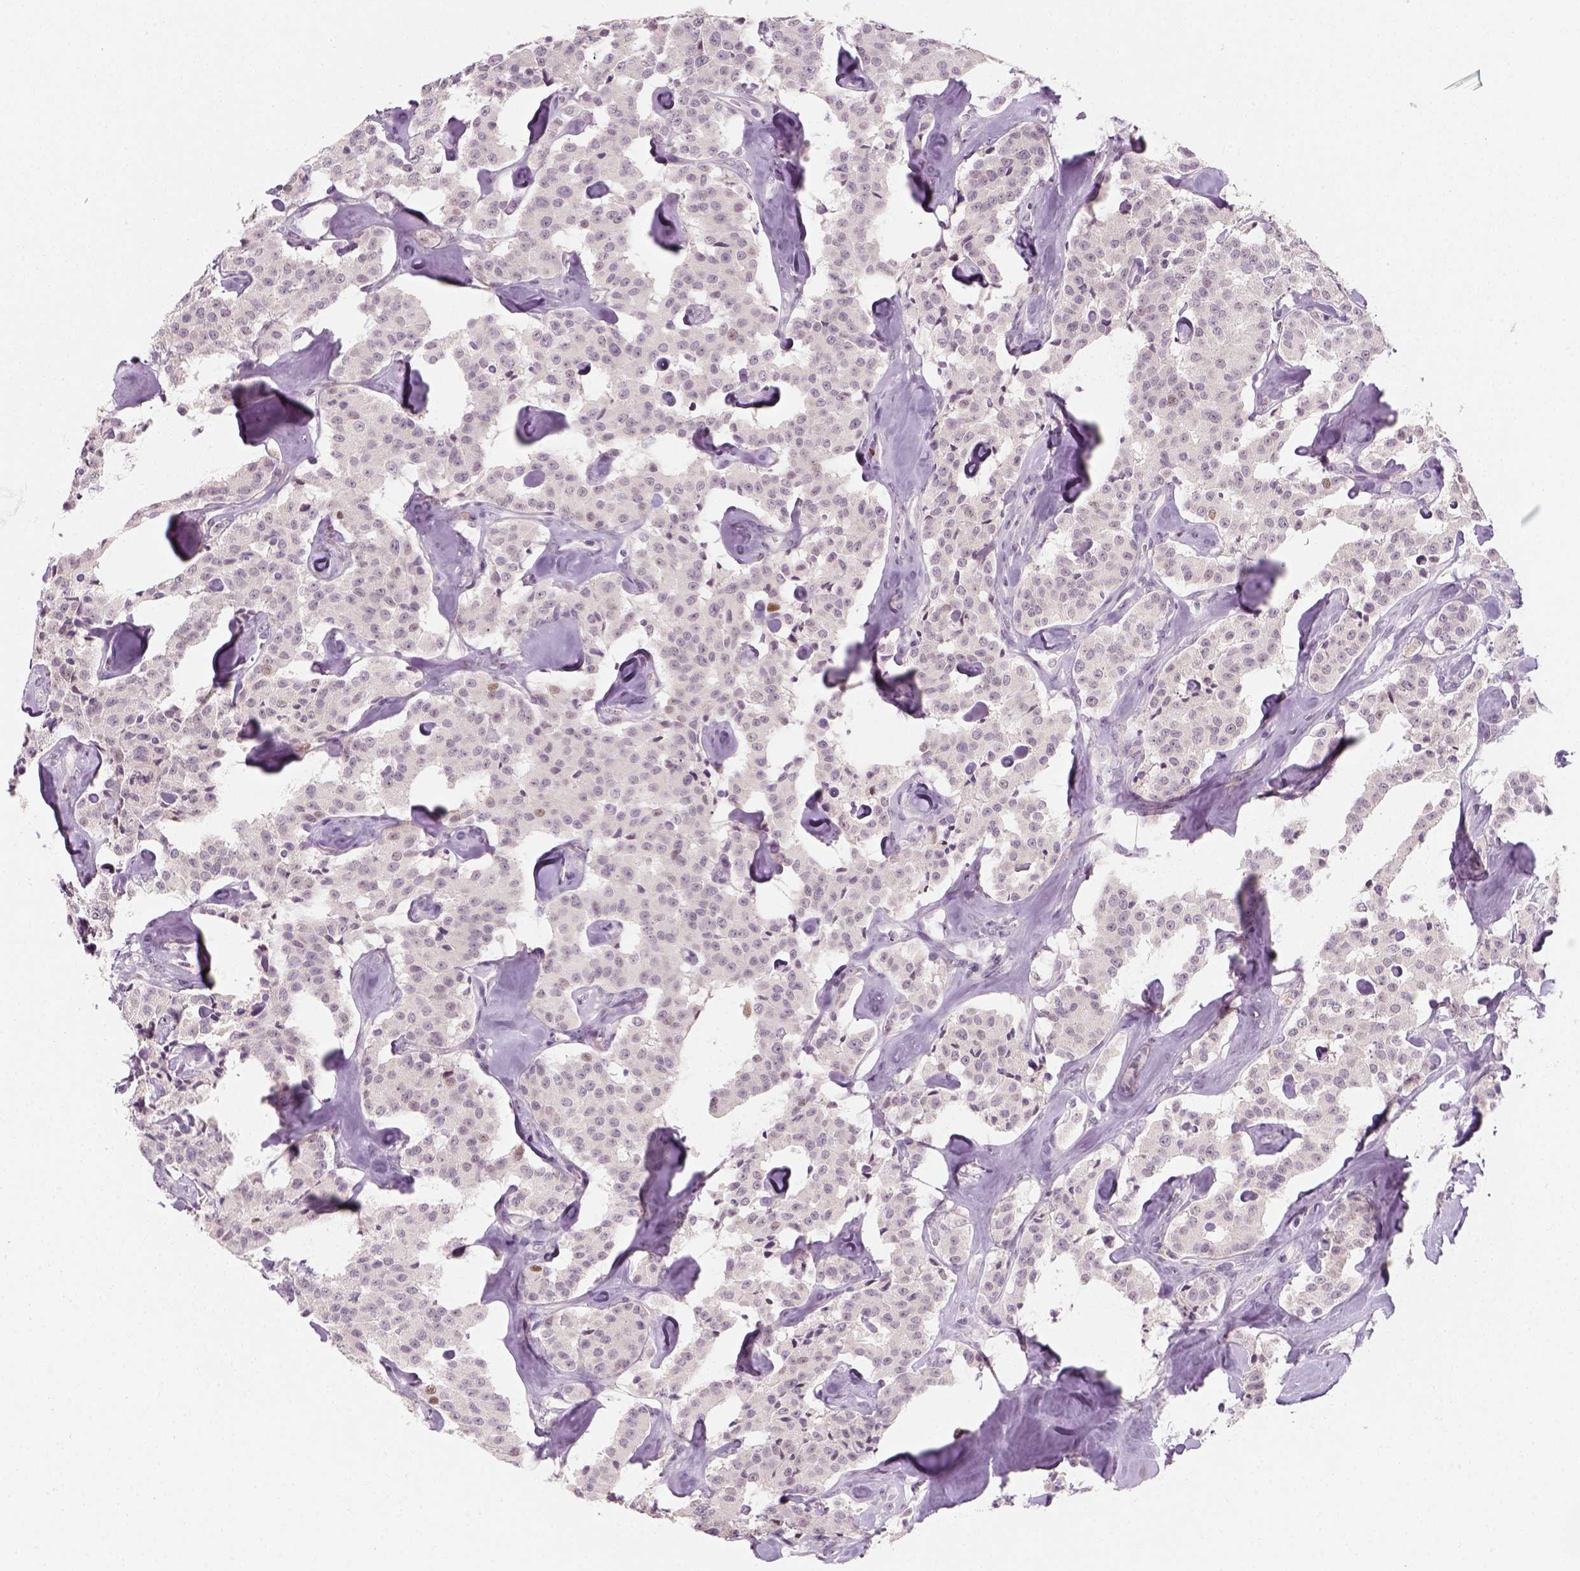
{"staining": {"intensity": "negative", "quantity": "none", "location": "none"}, "tissue": "carcinoid", "cell_type": "Tumor cells", "image_type": "cancer", "snomed": [{"axis": "morphology", "description": "Carcinoid, malignant, NOS"}, {"axis": "topography", "description": "Pancreas"}], "caption": "There is no significant staining in tumor cells of malignant carcinoid.", "gene": "TP53", "patient": {"sex": "male", "age": 41}}